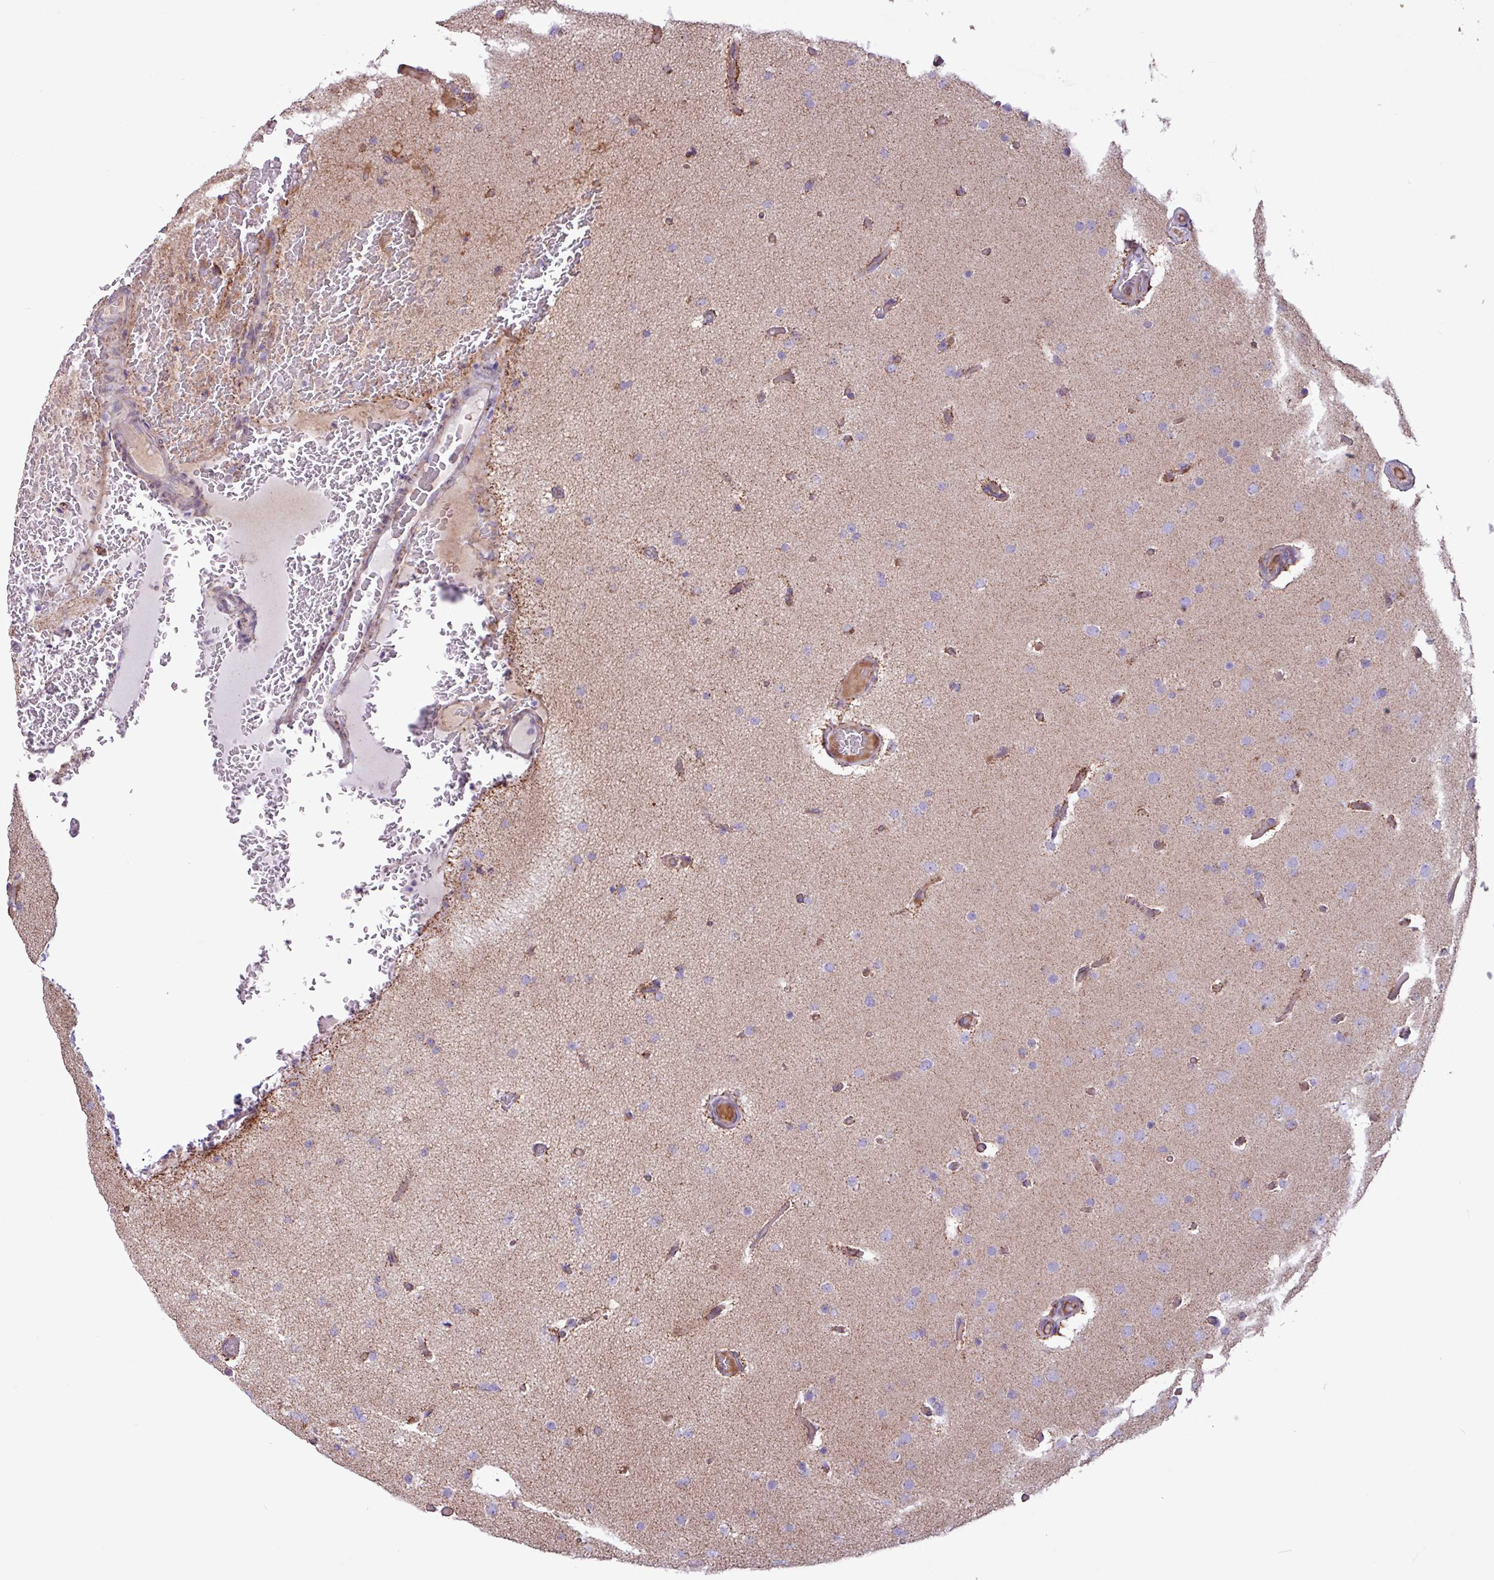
{"staining": {"intensity": "negative", "quantity": "none", "location": "none"}, "tissue": "glioma", "cell_type": "Tumor cells", "image_type": "cancer", "snomed": [{"axis": "morphology", "description": "Glioma, malignant, High grade"}, {"axis": "topography", "description": "Cerebral cortex"}], "caption": "DAB (3,3'-diaminobenzidine) immunohistochemical staining of human glioma demonstrates no significant positivity in tumor cells.", "gene": "RTL3", "patient": {"sex": "female", "age": 36}}